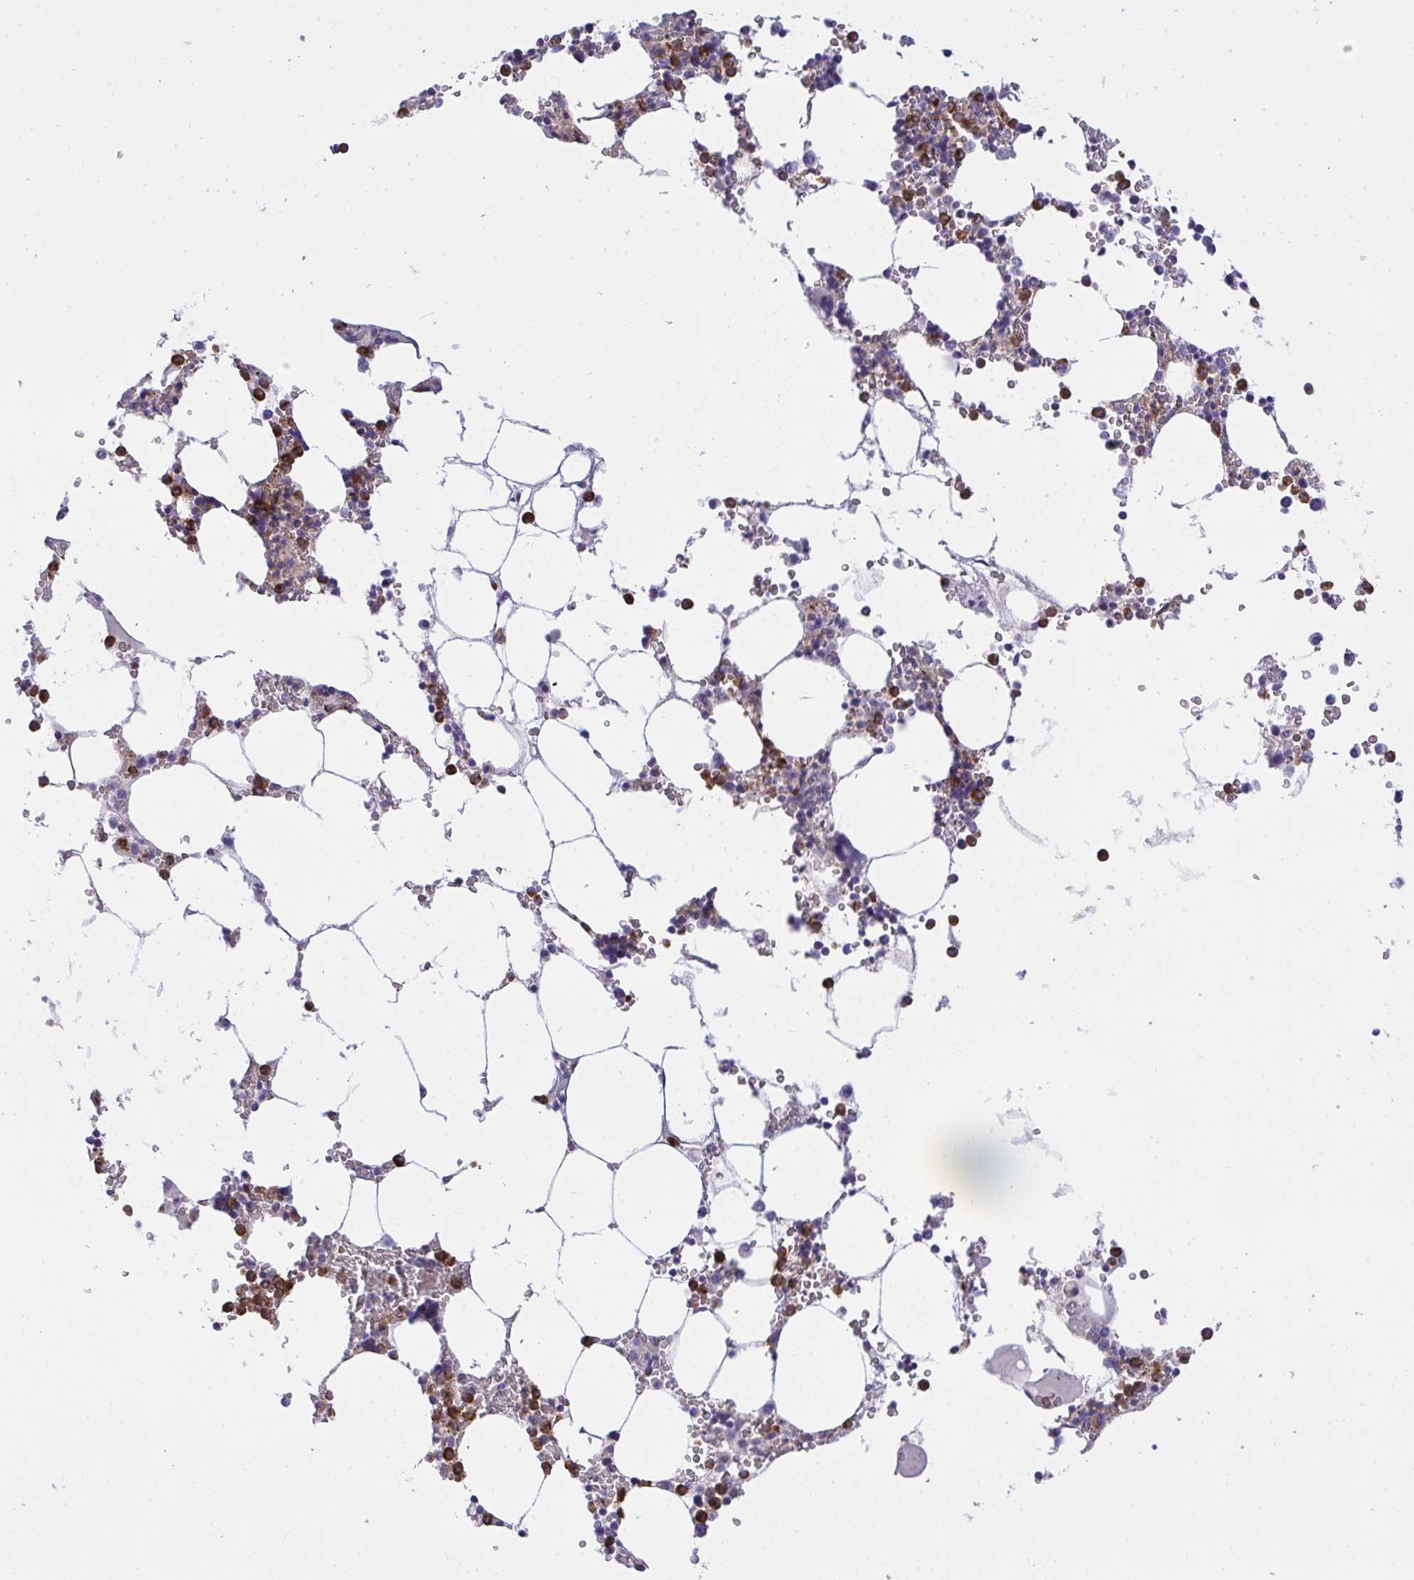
{"staining": {"intensity": "moderate", "quantity": "25%-75%", "location": "cytoplasmic/membranous,nuclear"}, "tissue": "bone marrow", "cell_type": "Hematopoietic cells", "image_type": "normal", "snomed": [{"axis": "morphology", "description": "Normal tissue, NOS"}, {"axis": "topography", "description": "Bone marrow"}], "caption": "Immunohistochemical staining of unremarkable human bone marrow reveals medium levels of moderate cytoplasmic/membranous,nuclear expression in approximately 25%-75% of hematopoietic cells. The protein is shown in brown color, while the nuclei are stained blue.", "gene": "ZNF554", "patient": {"sex": "male", "age": 64}}